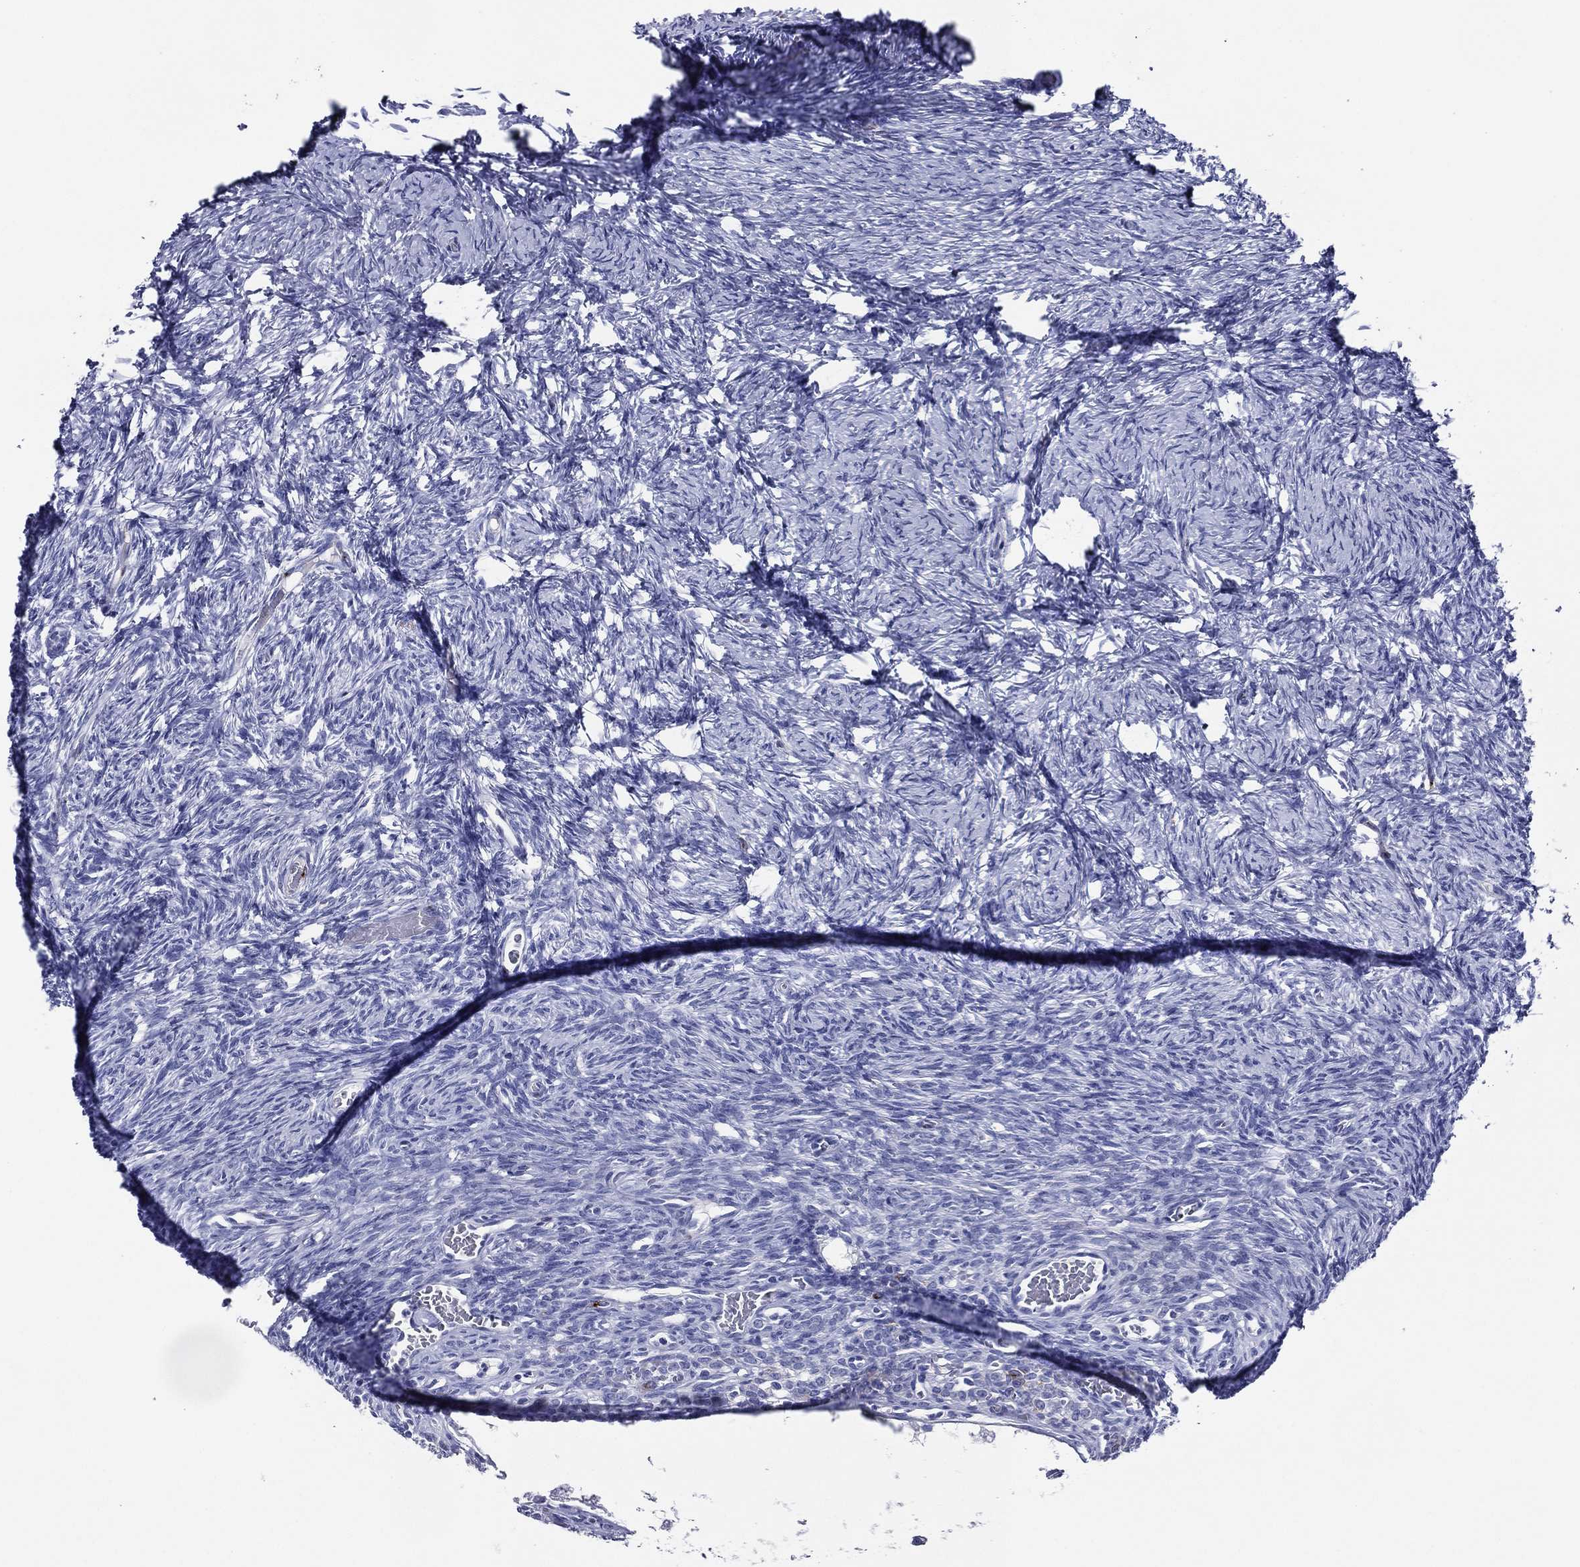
{"staining": {"intensity": "negative", "quantity": "none", "location": "none"}, "tissue": "ovary", "cell_type": "Follicle cells", "image_type": "normal", "snomed": [{"axis": "morphology", "description": "Normal tissue, NOS"}, {"axis": "topography", "description": "Ovary"}], "caption": "Histopathology image shows no significant protein staining in follicle cells of unremarkable ovary. (Brightfield microscopy of DAB (3,3'-diaminobenzidine) immunohistochemistry at high magnification).", "gene": "ACE2", "patient": {"sex": "female", "age": 39}}